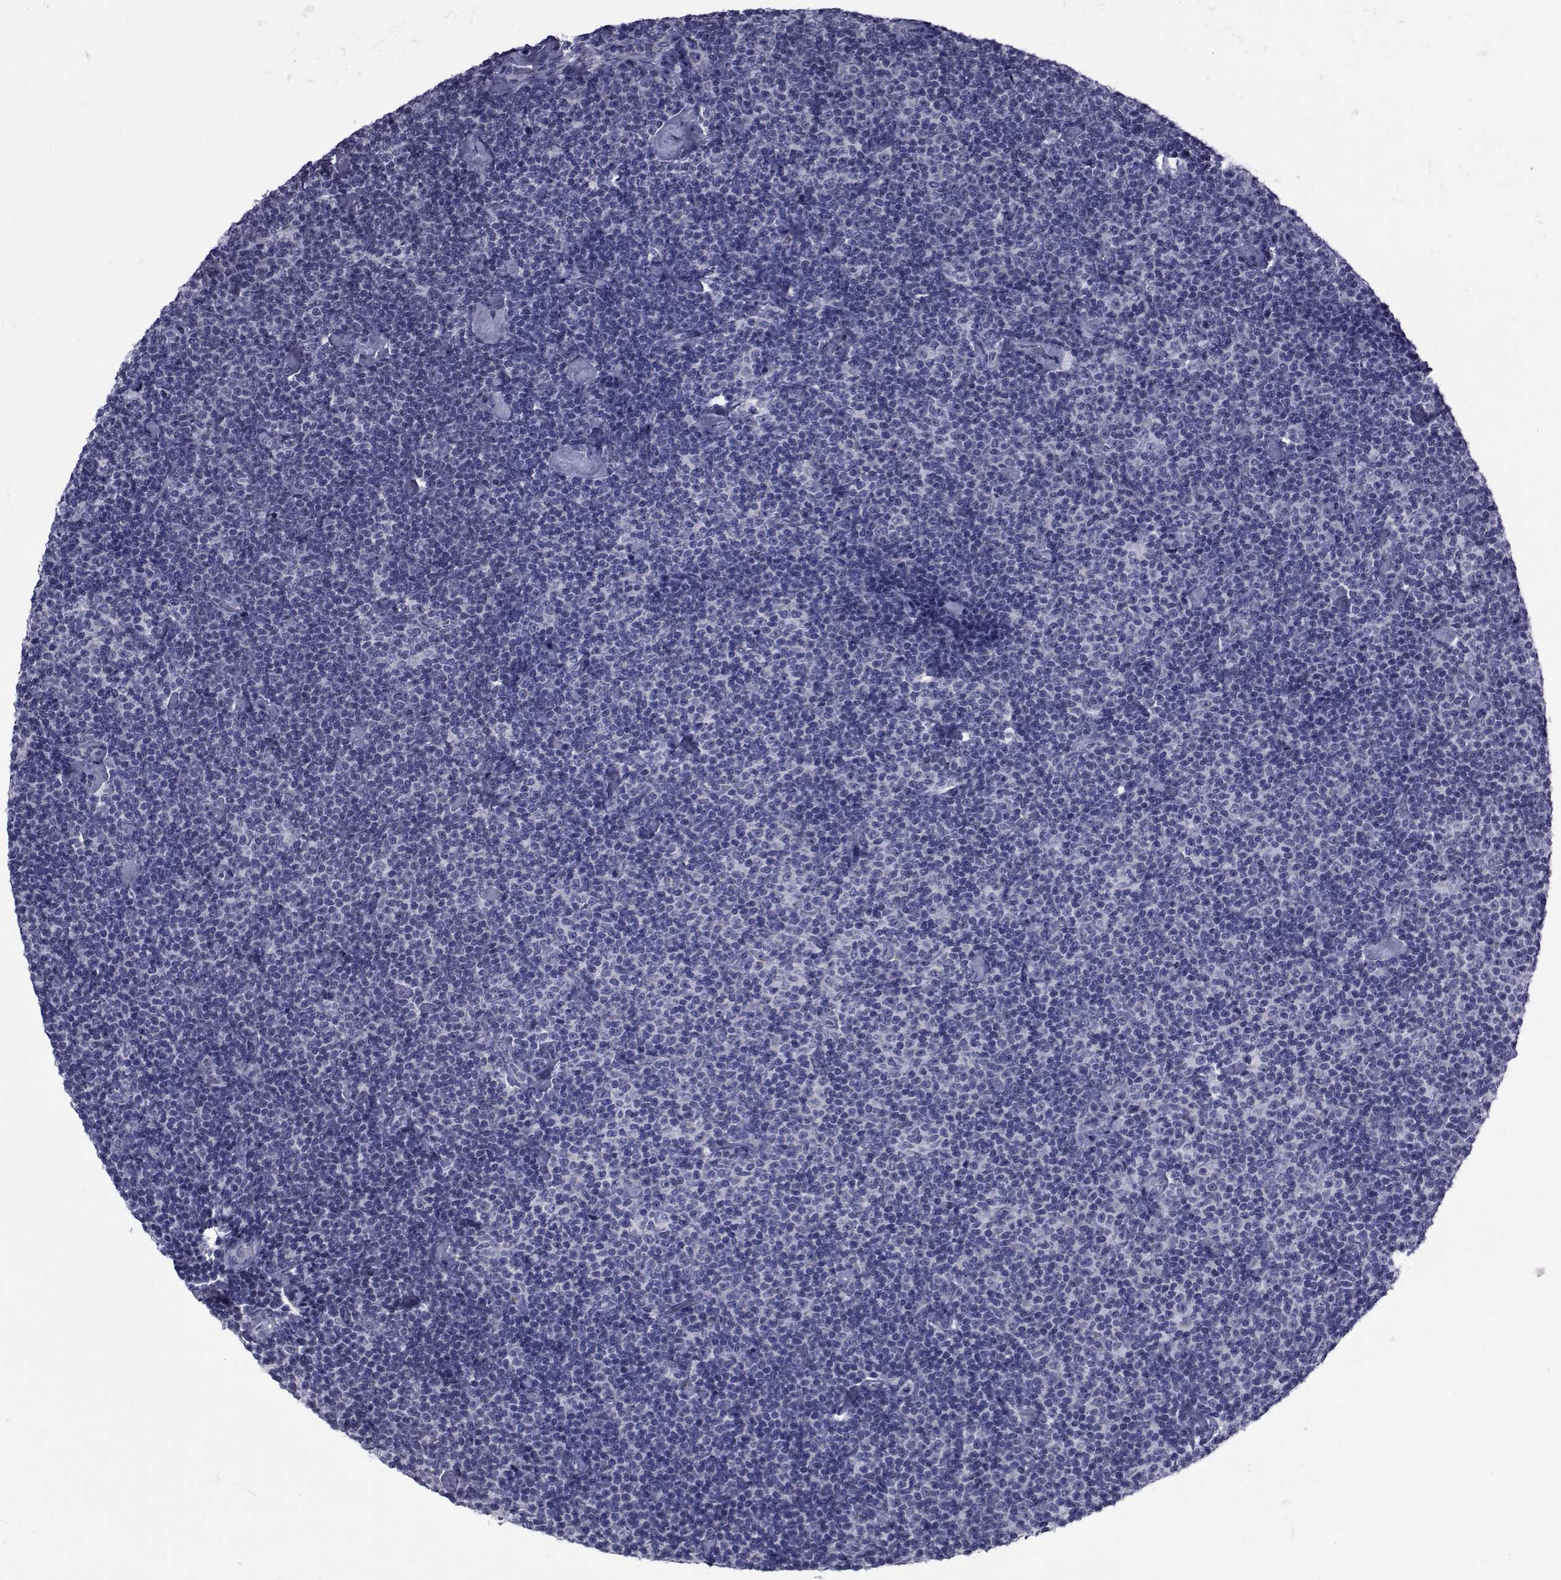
{"staining": {"intensity": "negative", "quantity": "none", "location": "none"}, "tissue": "lymphoma", "cell_type": "Tumor cells", "image_type": "cancer", "snomed": [{"axis": "morphology", "description": "Malignant lymphoma, non-Hodgkin's type, Low grade"}, {"axis": "topography", "description": "Lymph node"}], "caption": "DAB (3,3'-diaminobenzidine) immunohistochemical staining of human lymphoma displays no significant expression in tumor cells. (DAB (3,3'-diaminobenzidine) immunohistochemistry (IHC) visualized using brightfield microscopy, high magnification).", "gene": "GKAP1", "patient": {"sex": "male", "age": 81}}